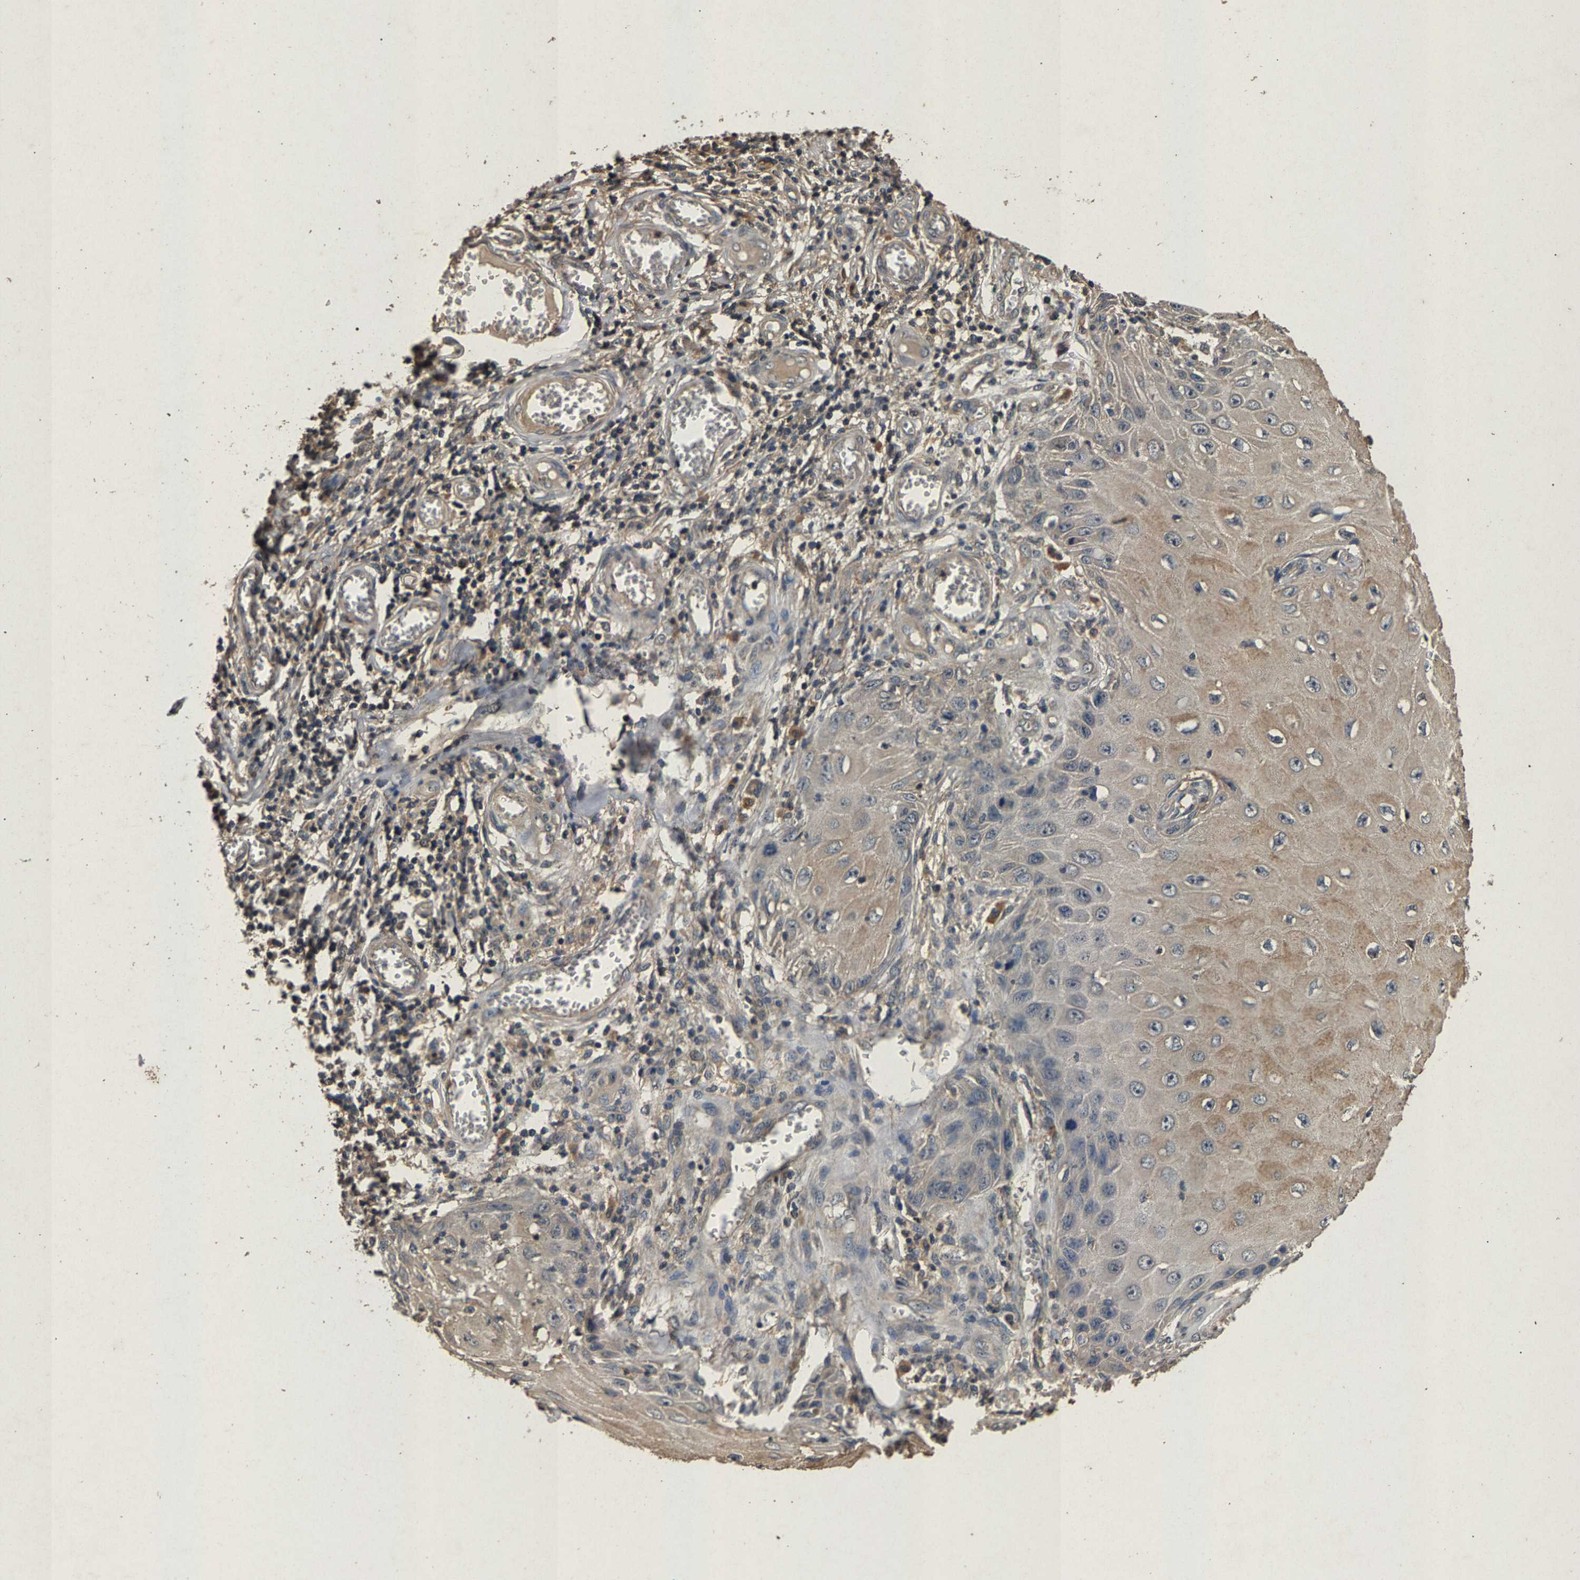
{"staining": {"intensity": "weak", "quantity": ">75%", "location": "cytoplasmic/membranous"}, "tissue": "skin cancer", "cell_type": "Tumor cells", "image_type": "cancer", "snomed": [{"axis": "morphology", "description": "Squamous cell carcinoma, NOS"}, {"axis": "topography", "description": "Skin"}], "caption": "Skin squamous cell carcinoma stained for a protein reveals weak cytoplasmic/membranous positivity in tumor cells. (IHC, brightfield microscopy, high magnification).", "gene": "PPP1CC", "patient": {"sex": "female", "age": 73}}